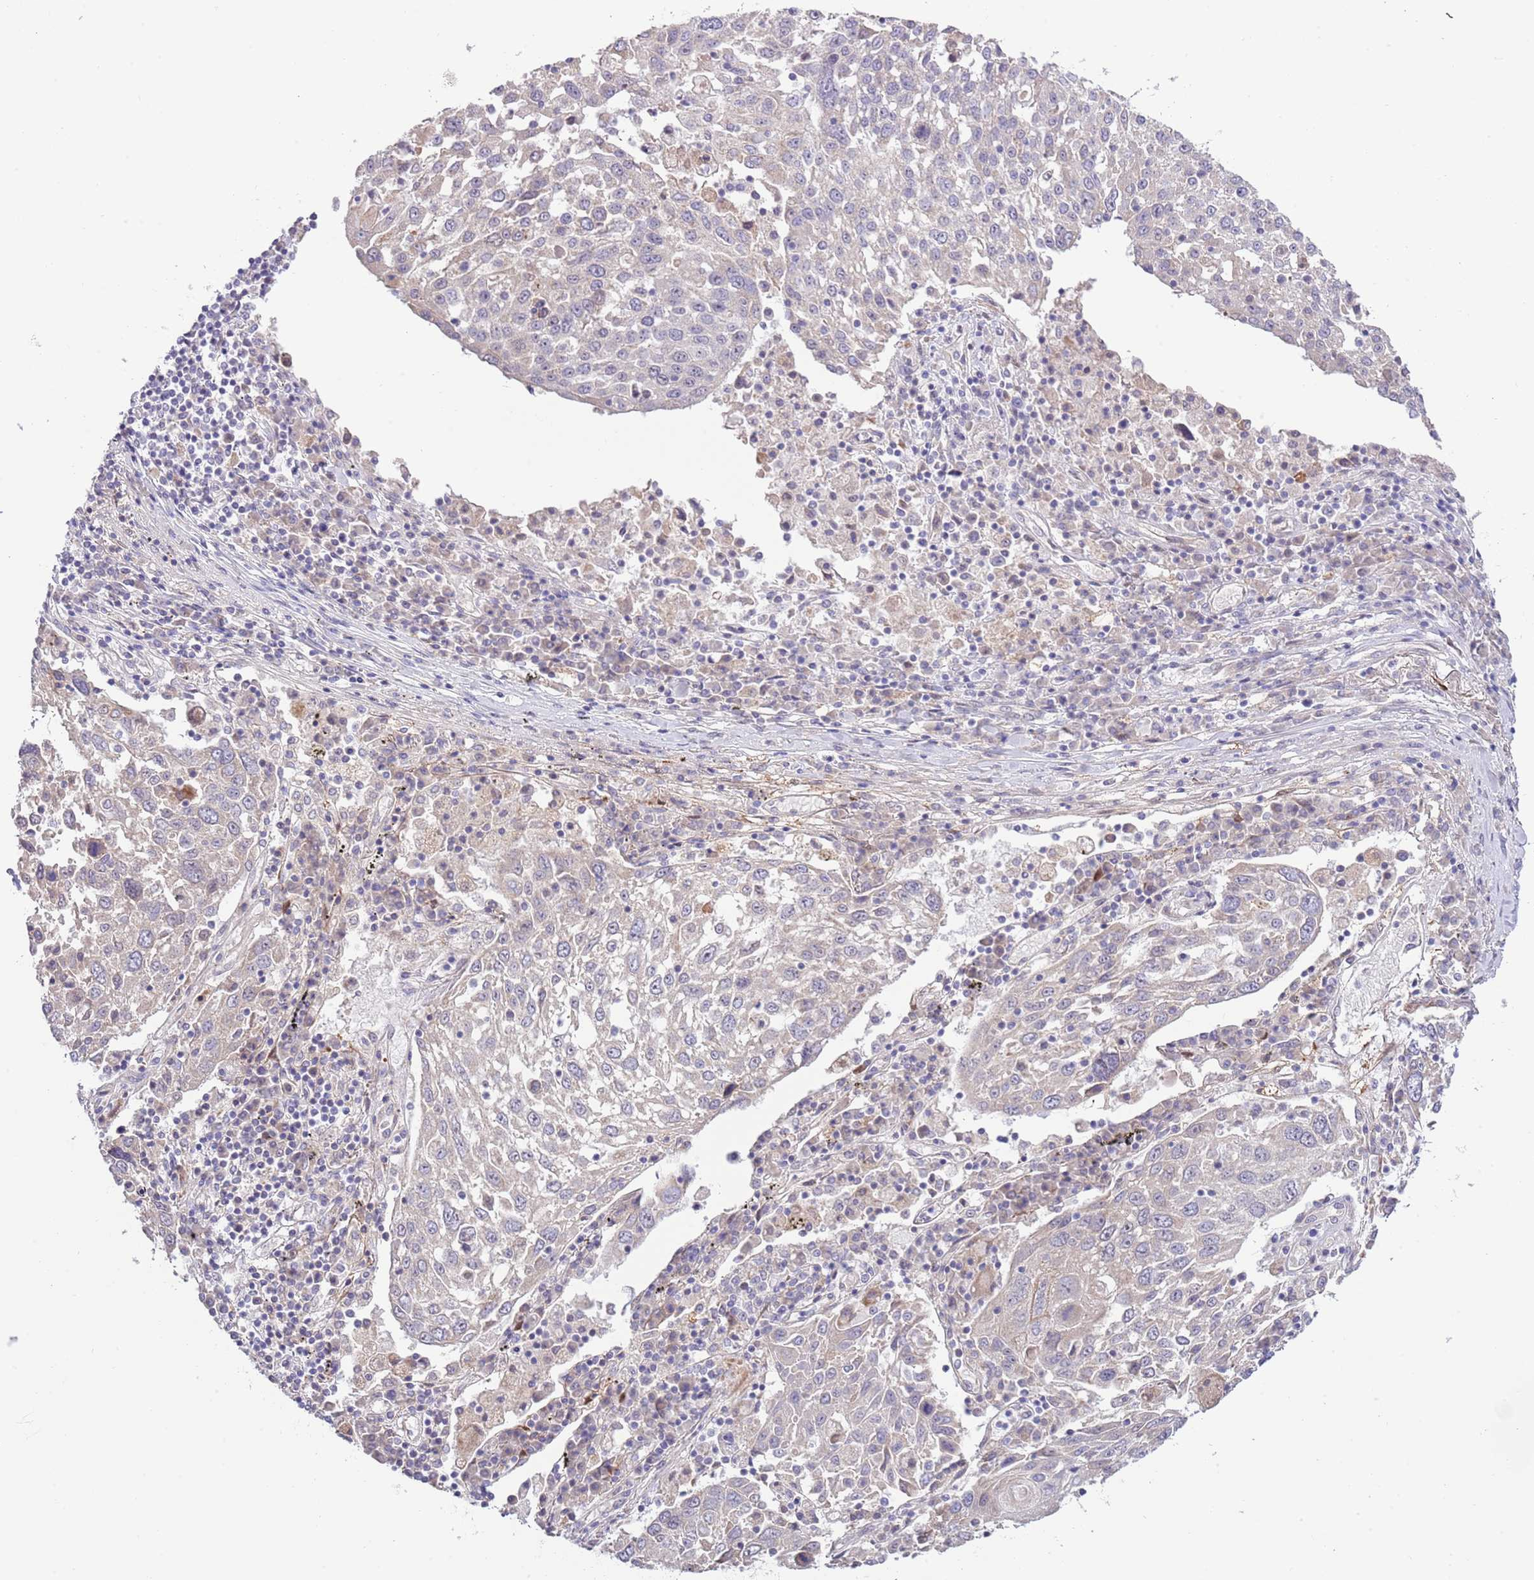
{"staining": {"intensity": "negative", "quantity": "none", "location": "none"}, "tissue": "lung cancer", "cell_type": "Tumor cells", "image_type": "cancer", "snomed": [{"axis": "morphology", "description": "Squamous cell carcinoma, NOS"}, {"axis": "topography", "description": "Lung"}], "caption": "The immunohistochemistry photomicrograph has no significant staining in tumor cells of lung cancer (squamous cell carcinoma) tissue.", "gene": "AP1S2", "patient": {"sex": "male", "age": 65}}